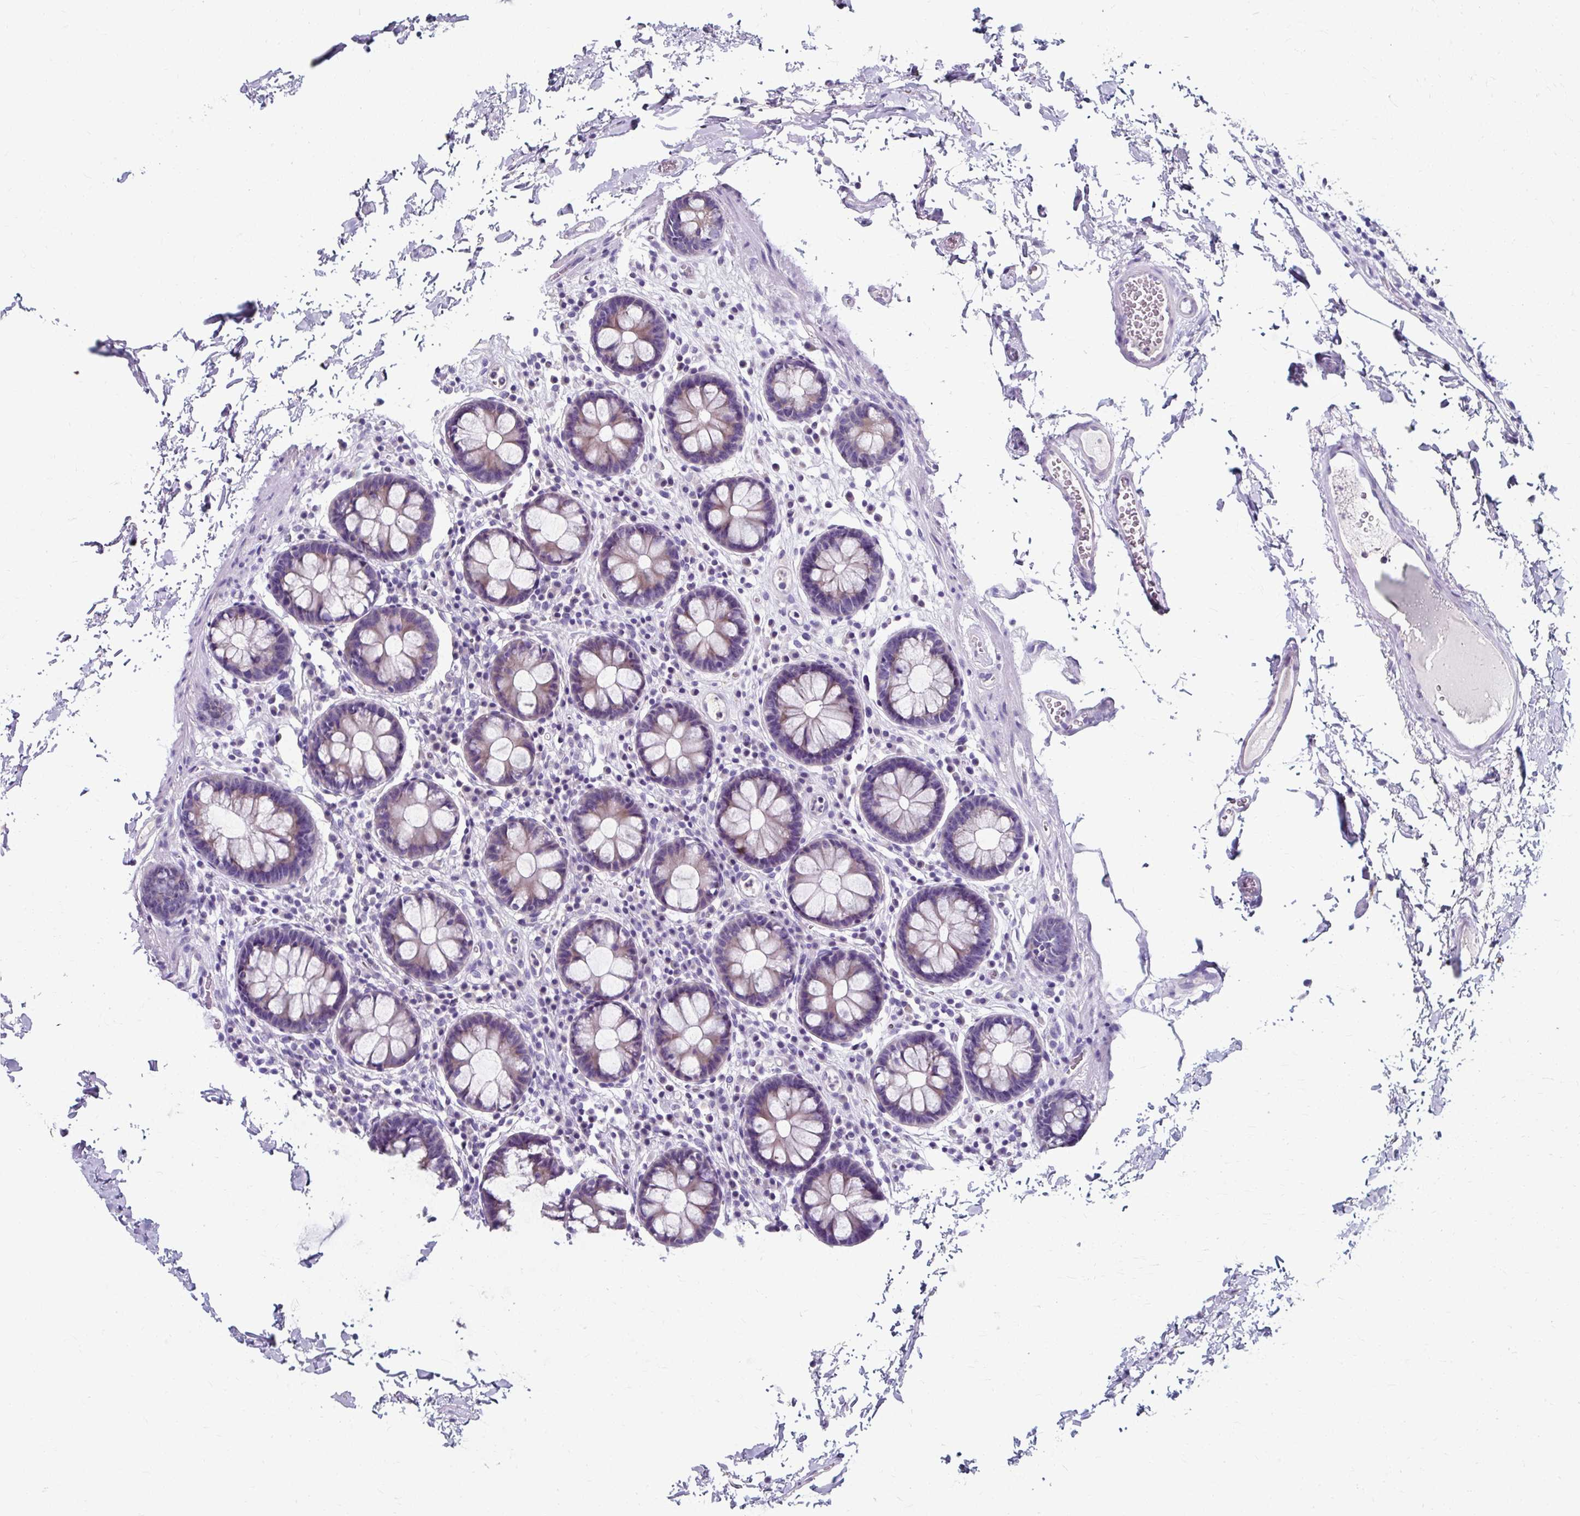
{"staining": {"intensity": "negative", "quantity": "none", "location": "none"}, "tissue": "colon", "cell_type": "Endothelial cells", "image_type": "normal", "snomed": [{"axis": "morphology", "description": "Normal tissue, NOS"}, {"axis": "topography", "description": "Colon"}, {"axis": "topography", "description": "Peripheral nerve tissue"}], "caption": "Image shows no protein staining in endothelial cells of normal colon. (DAB IHC with hematoxylin counter stain).", "gene": "ZNF555", "patient": {"sex": "male", "age": 84}}